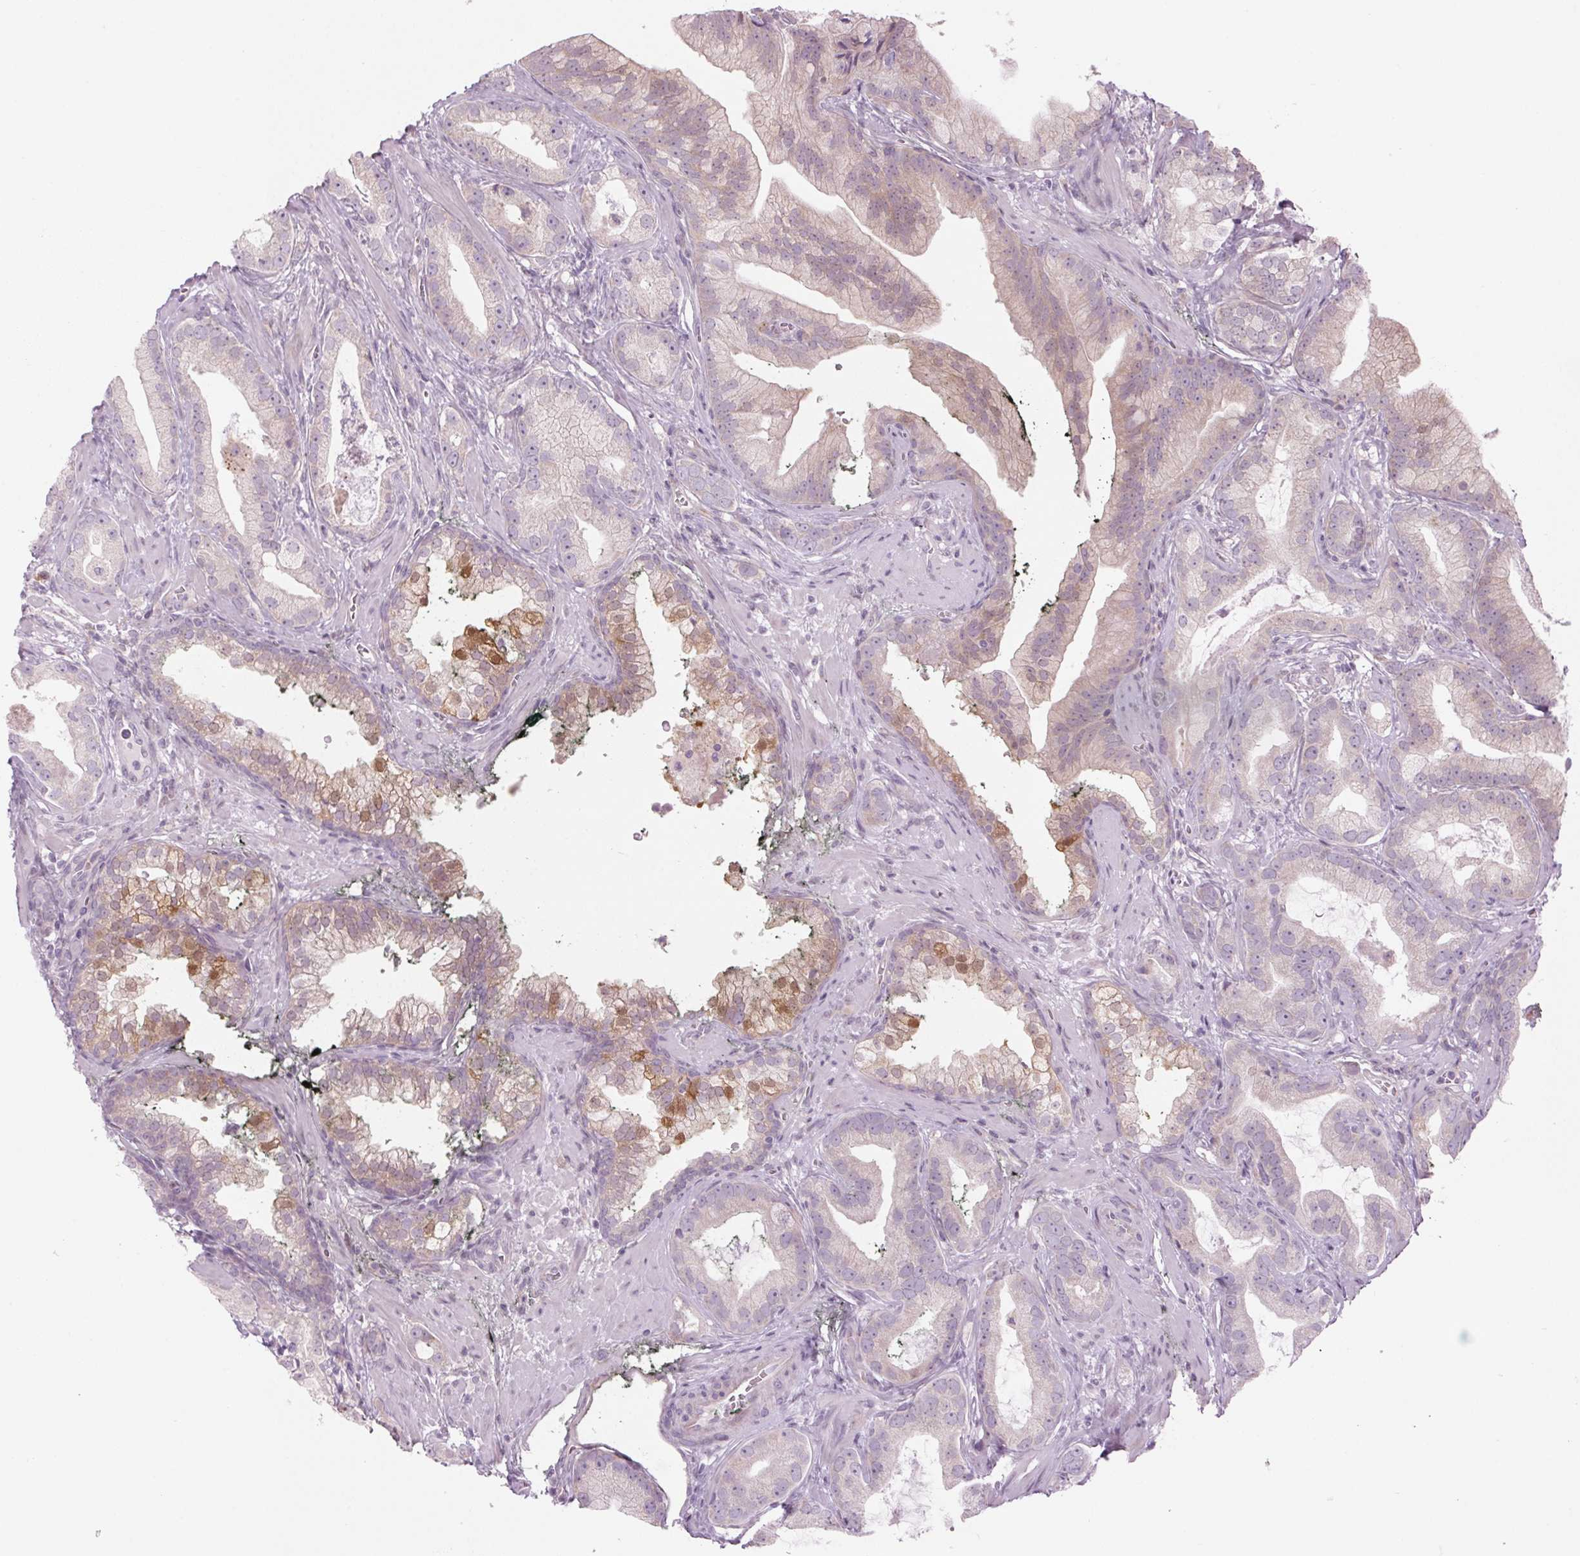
{"staining": {"intensity": "weak", "quantity": "<25%", "location": "cytoplasmic/membranous"}, "tissue": "prostate cancer", "cell_type": "Tumor cells", "image_type": "cancer", "snomed": [{"axis": "morphology", "description": "Adenocarcinoma, Low grade"}, {"axis": "topography", "description": "Prostate"}], "caption": "Photomicrograph shows no protein positivity in tumor cells of prostate cancer (low-grade adenocarcinoma) tissue.", "gene": "GNMT", "patient": {"sex": "male", "age": 62}}